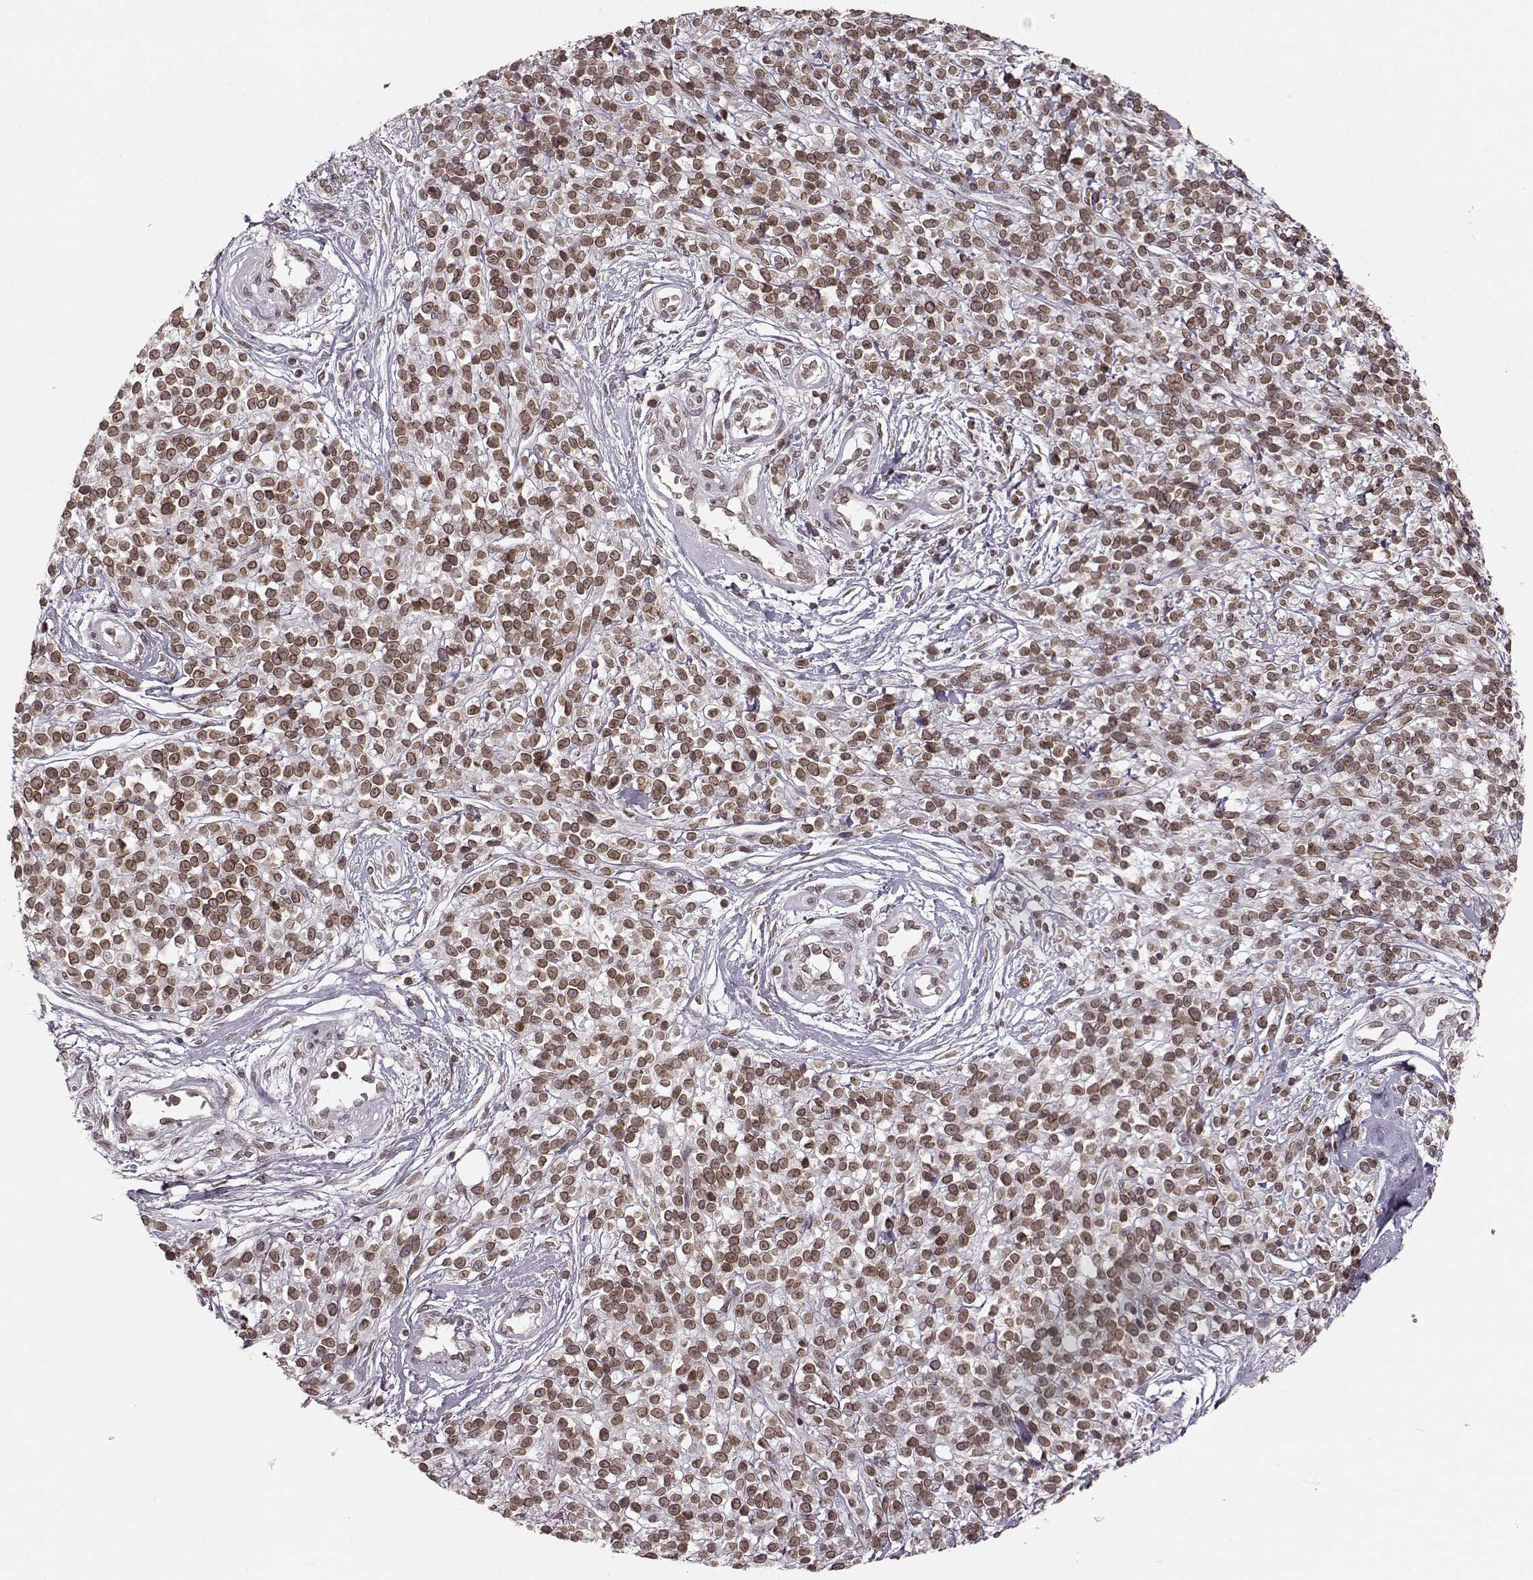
{"staining": {"intensity": "moderate", "quantity": ">75%", "location": "cytoplasmic/membranous,nuclear"}, "tissue": "melanoma", "cell_type": "Tumor cells", "image_type": "cancer", "snomed": [{"axis": "morphology", "description": "Malignant melanoma, NOS"}, {"axis": "topography", "description": "Skin"}, {"axis": "topography", "description": "Skin of trunk"}], "caption": "Immunohistochemistry histopathology image of melanoma stained for a protein (brown), which displays medium levels of moderate cytoplasmic/membranous and nuclear expression in approximately >75% of tumor cells.", "gene": "DCAF12", "patient": {"sex": "male", "age": 74}}